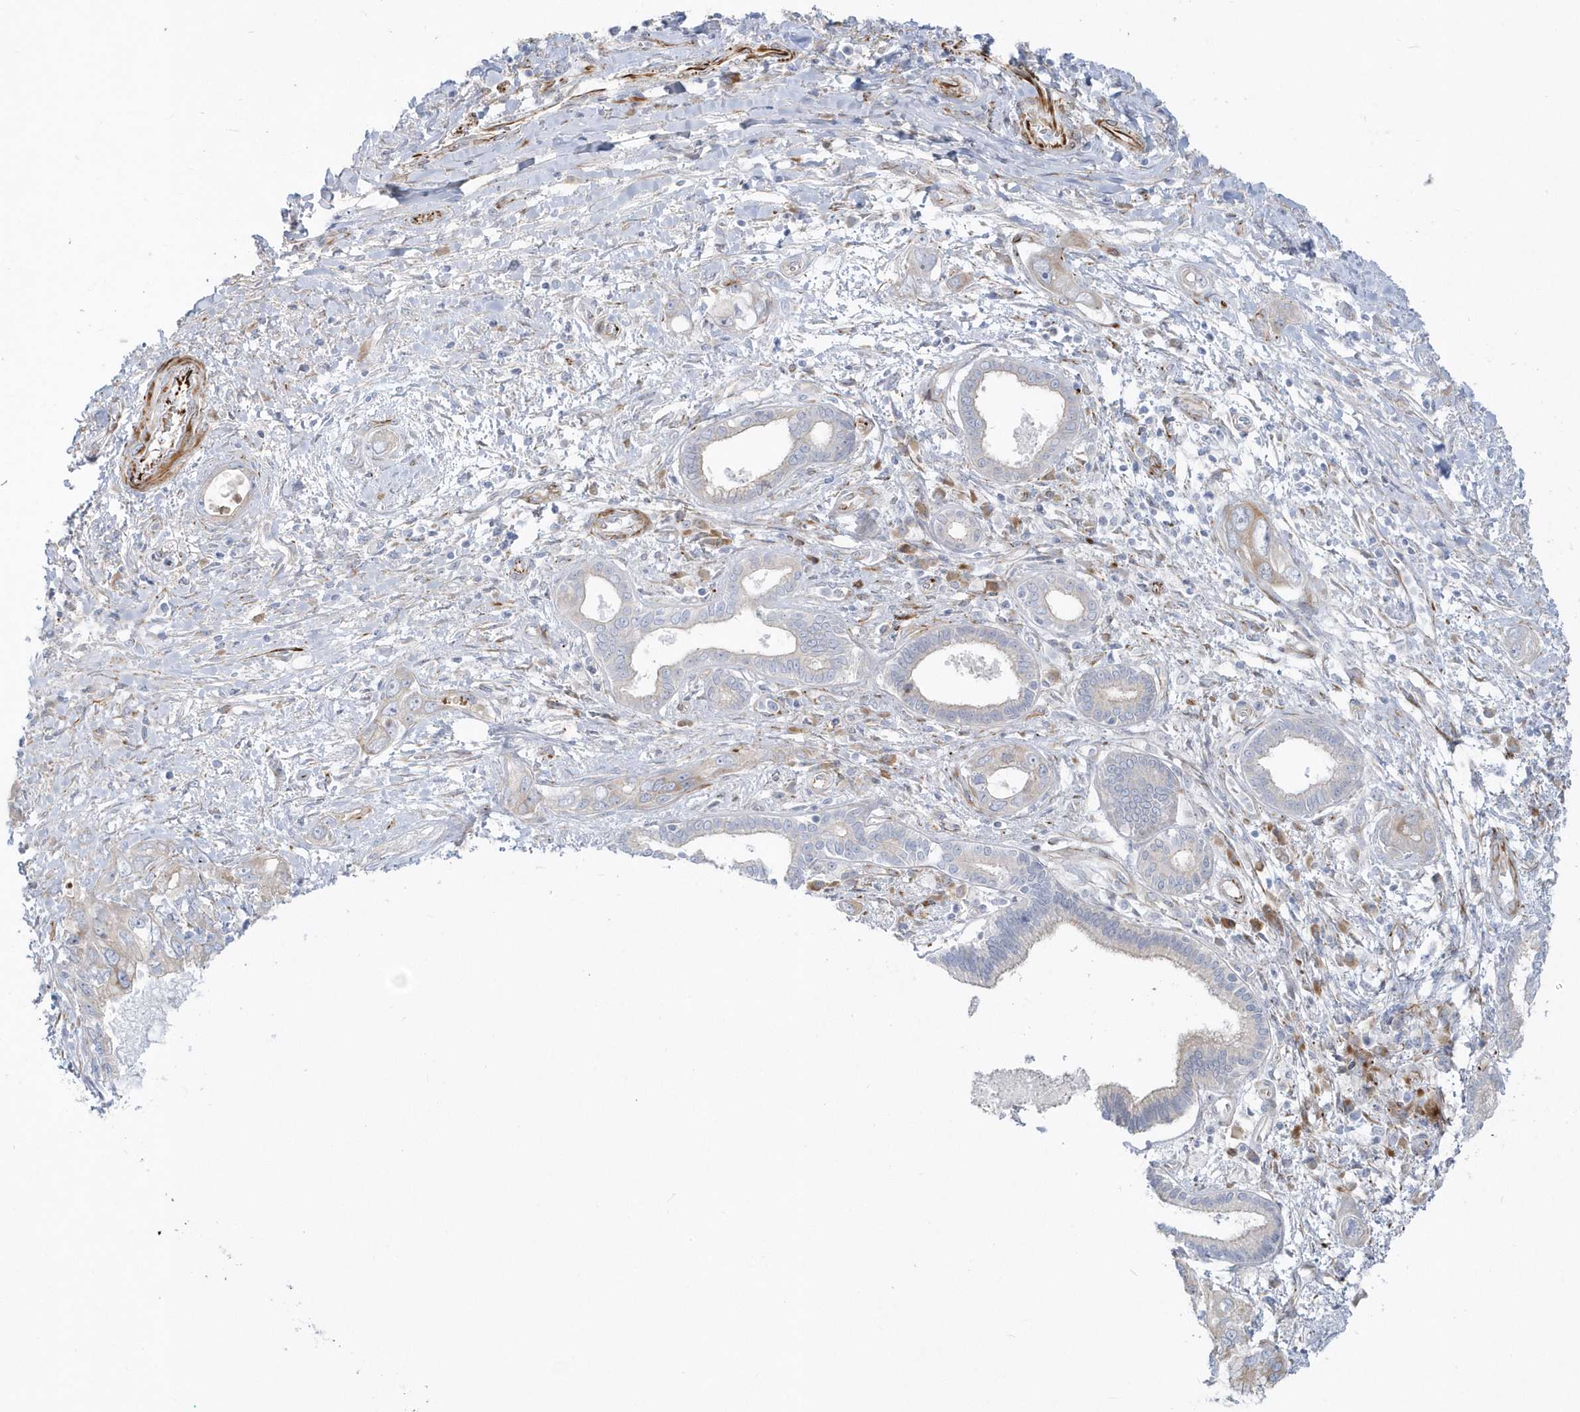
{"staining": {"intensity": "moderate", "quantity": "<25%", "location": "cytoplasmic/membranous"}, "tissue": "pancreatic cancer", "cell_type": "Tumor cells", "image_type": "cancer", "snomed": [{"axis": "morphology", "description": "Inflammation, NOS"}, {"axis": "morphology", "description": "Adenocarcinoma, NOS"}, {"axis": "topography", "description": "Pancreas"}], "caption": "Pancreatic adenocarcinoma was stained to show a protein in brown. There is low levels of moderate cytoplasmic/membranous staining in approximately <25% of tumor cells.", "gene": "PPIL6", "patient": {"sex": "female", "age": 56}}